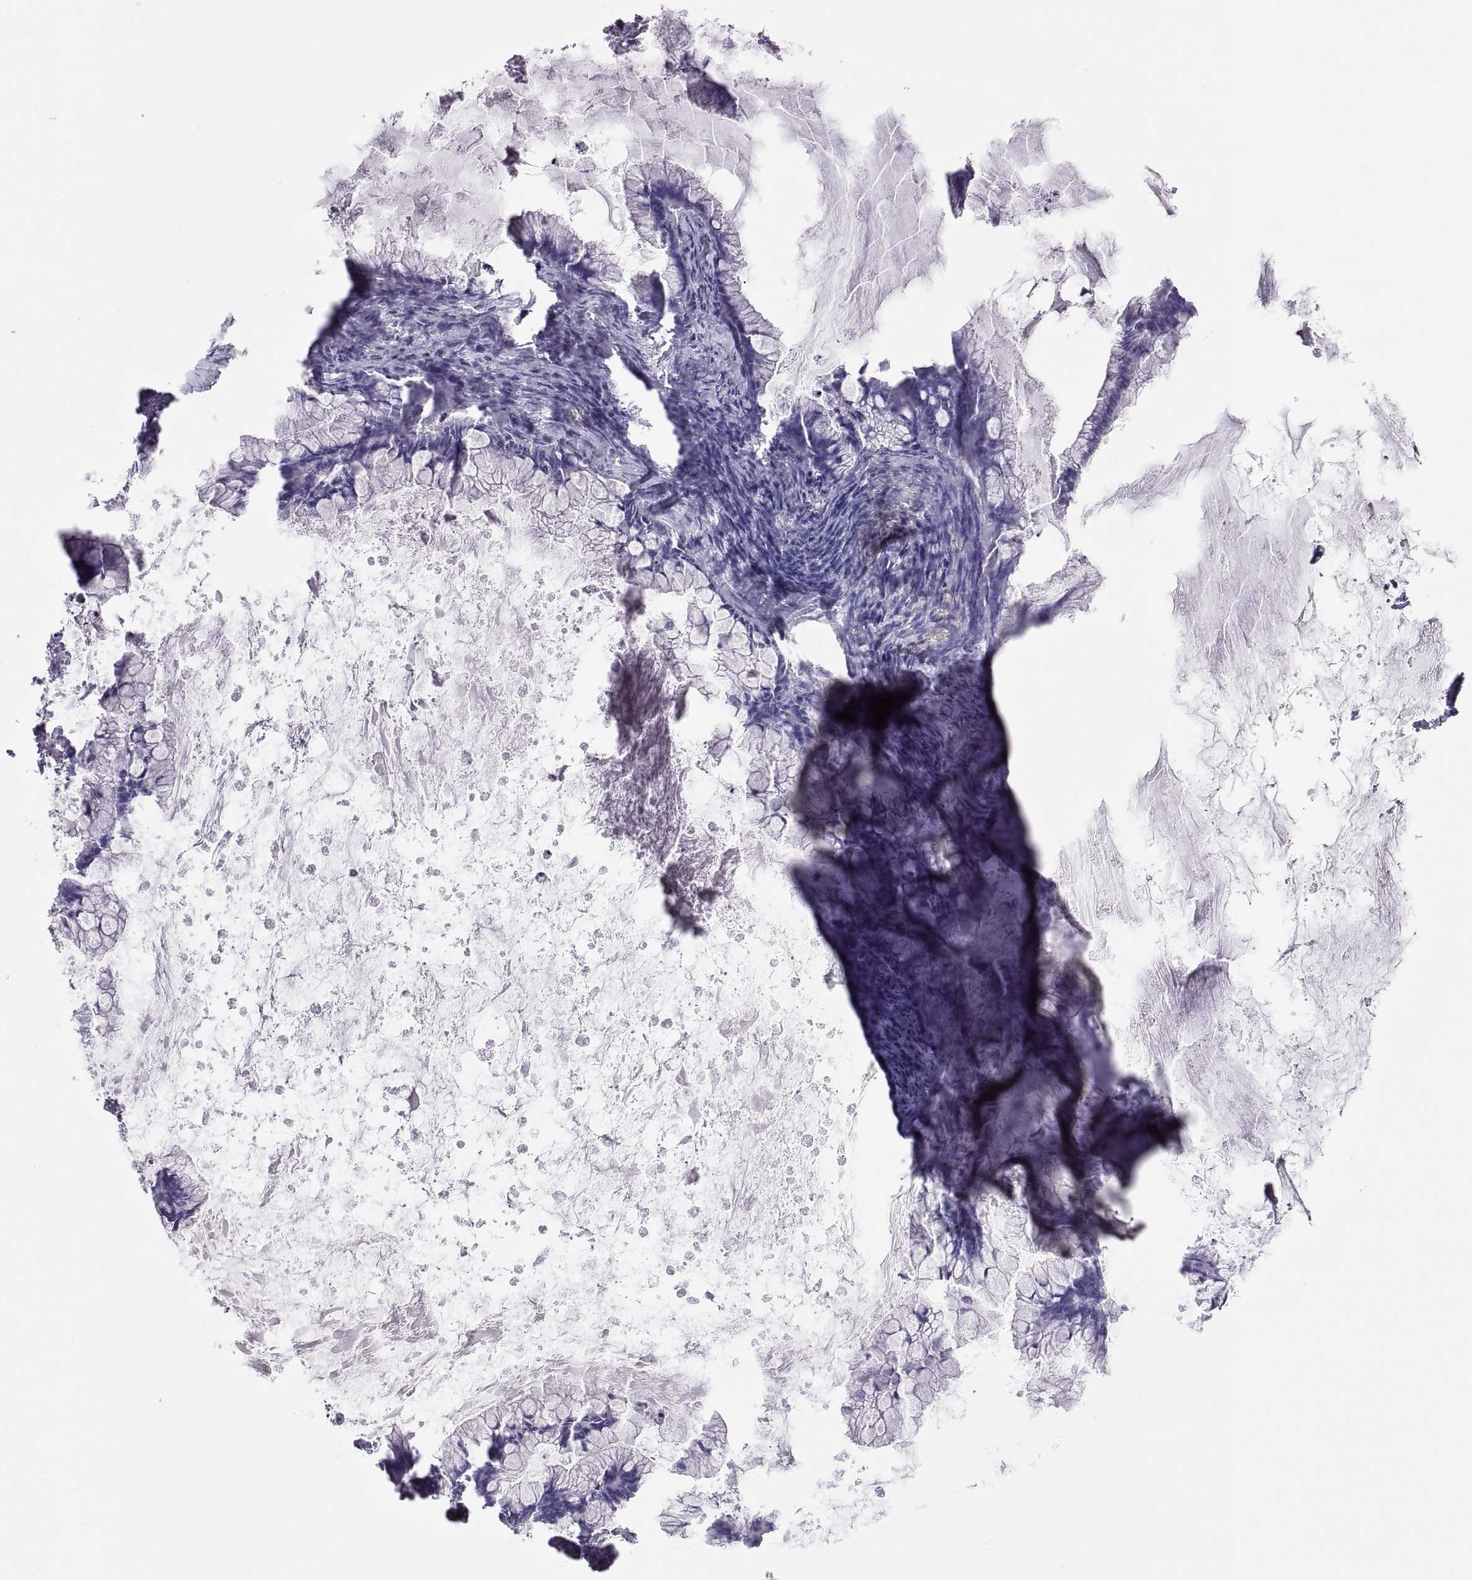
{"staining": {"intensity": "negative", "quantity": "none", "location": "none"}, "tissue": "ovarian cancer", "cell_type": "Tumor cells", "image_type": "cancer", "snomed": [{"axis": "morphology", "description": "Cystadenocarcinoma, mucinous, NOS"}, {"axis": "topography", "description": "Ovary"}], "caption": "A histopathology image of mucinous cystadenocarcinoma (ovarian) stained for a protein exhibits no brown staining in tumor cells. Nuclei are stained in blue.", "gene": "SEMG1", "patient": {"sex": "female", "age": 67}}